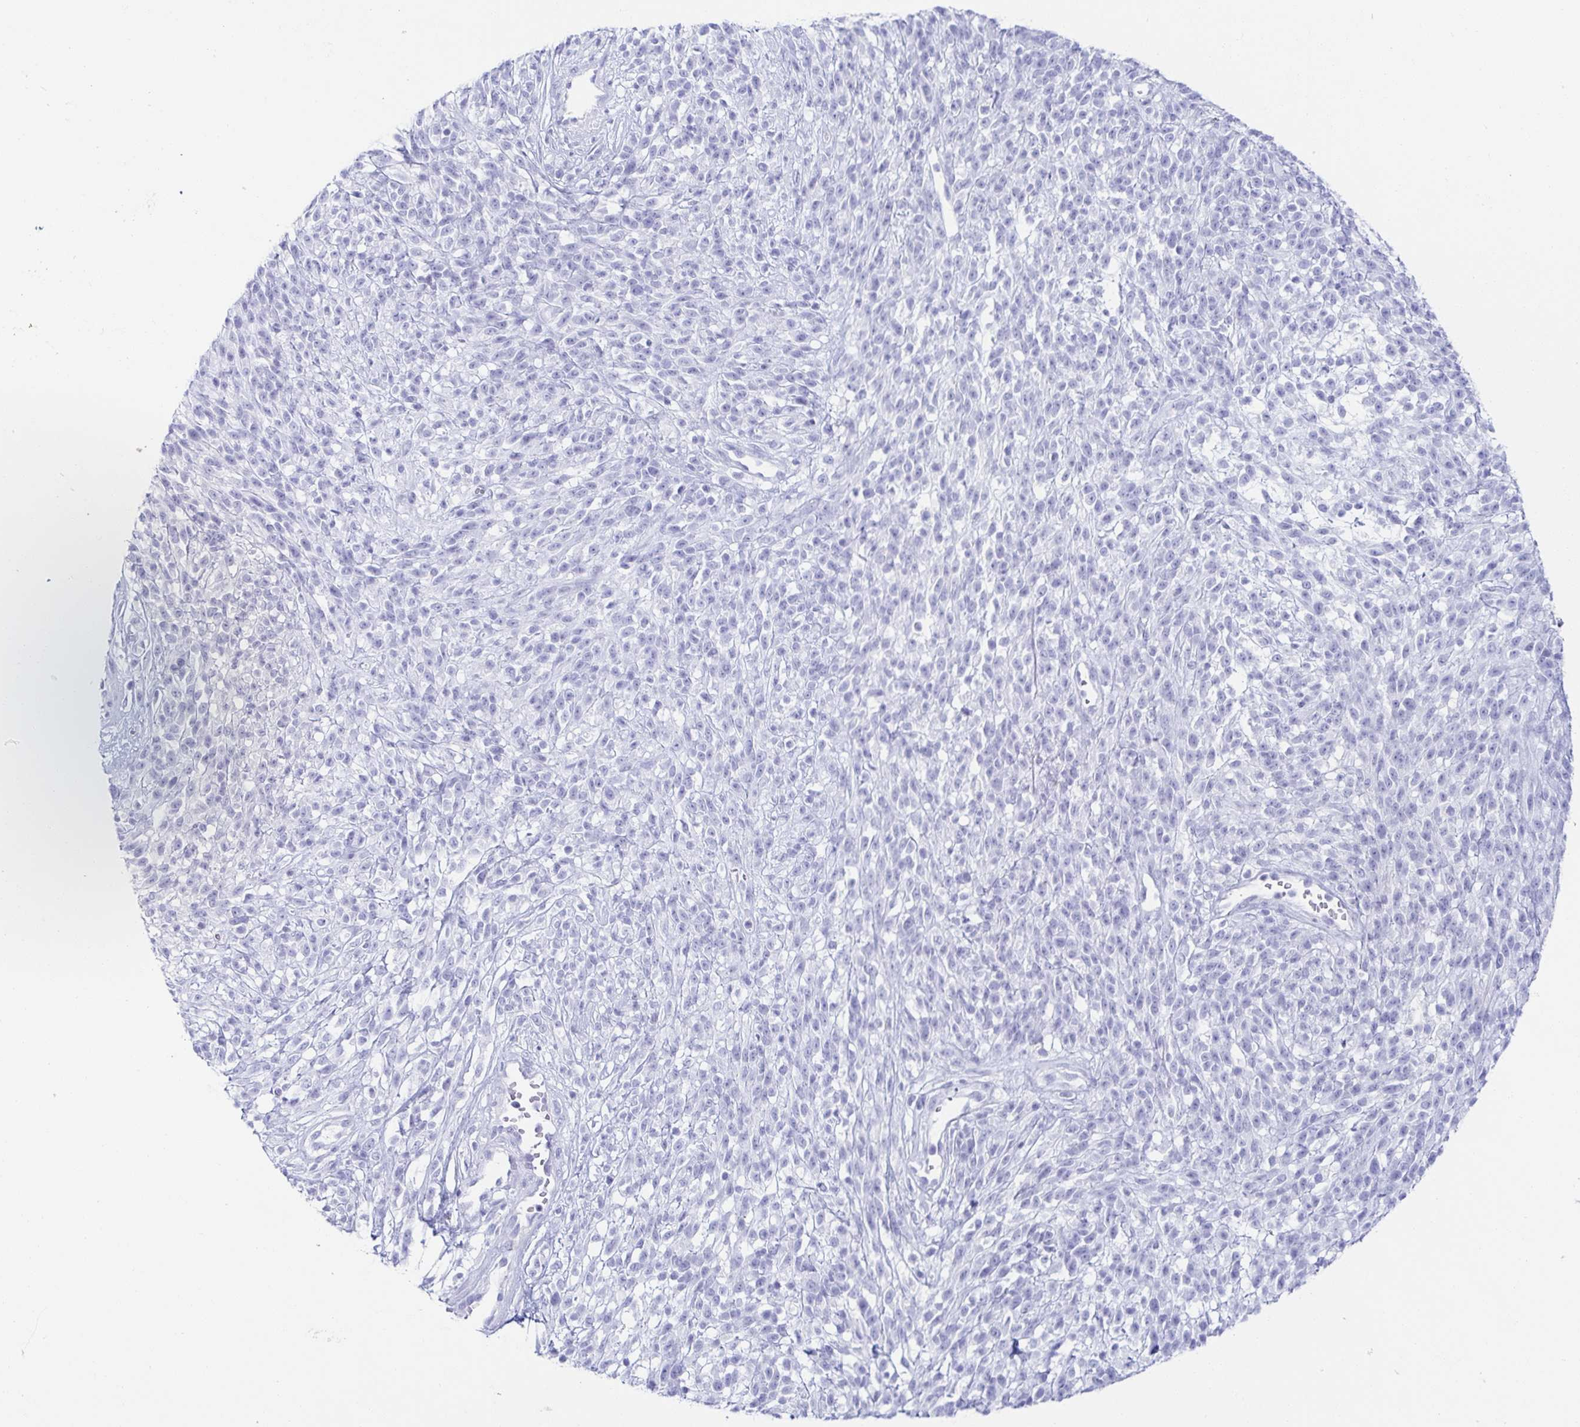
{"staining": {"intensity": "negative", "quantity": "none", "location": "none"}, "tissue": "melanoma", "cell_type": "Tumor cells", "image_type": "cancer", "snomed": [{"axis": "morphology", "description": "Malignant melanoma, NOS"}, {"axis": "topography", "description": "Skin"}, {"axis": "topography", "description": "Skin of trunk"}], "caption": "Immunohistochemistry photomicrograph of neoplastic tissue: human malignant melanoma stained with DAB (3,3'-diaminobenzidine) displays no significant protein positivity in tumor cells.", "gene": "ZG16B", "patient": {"sex": "male", "age": 74}}